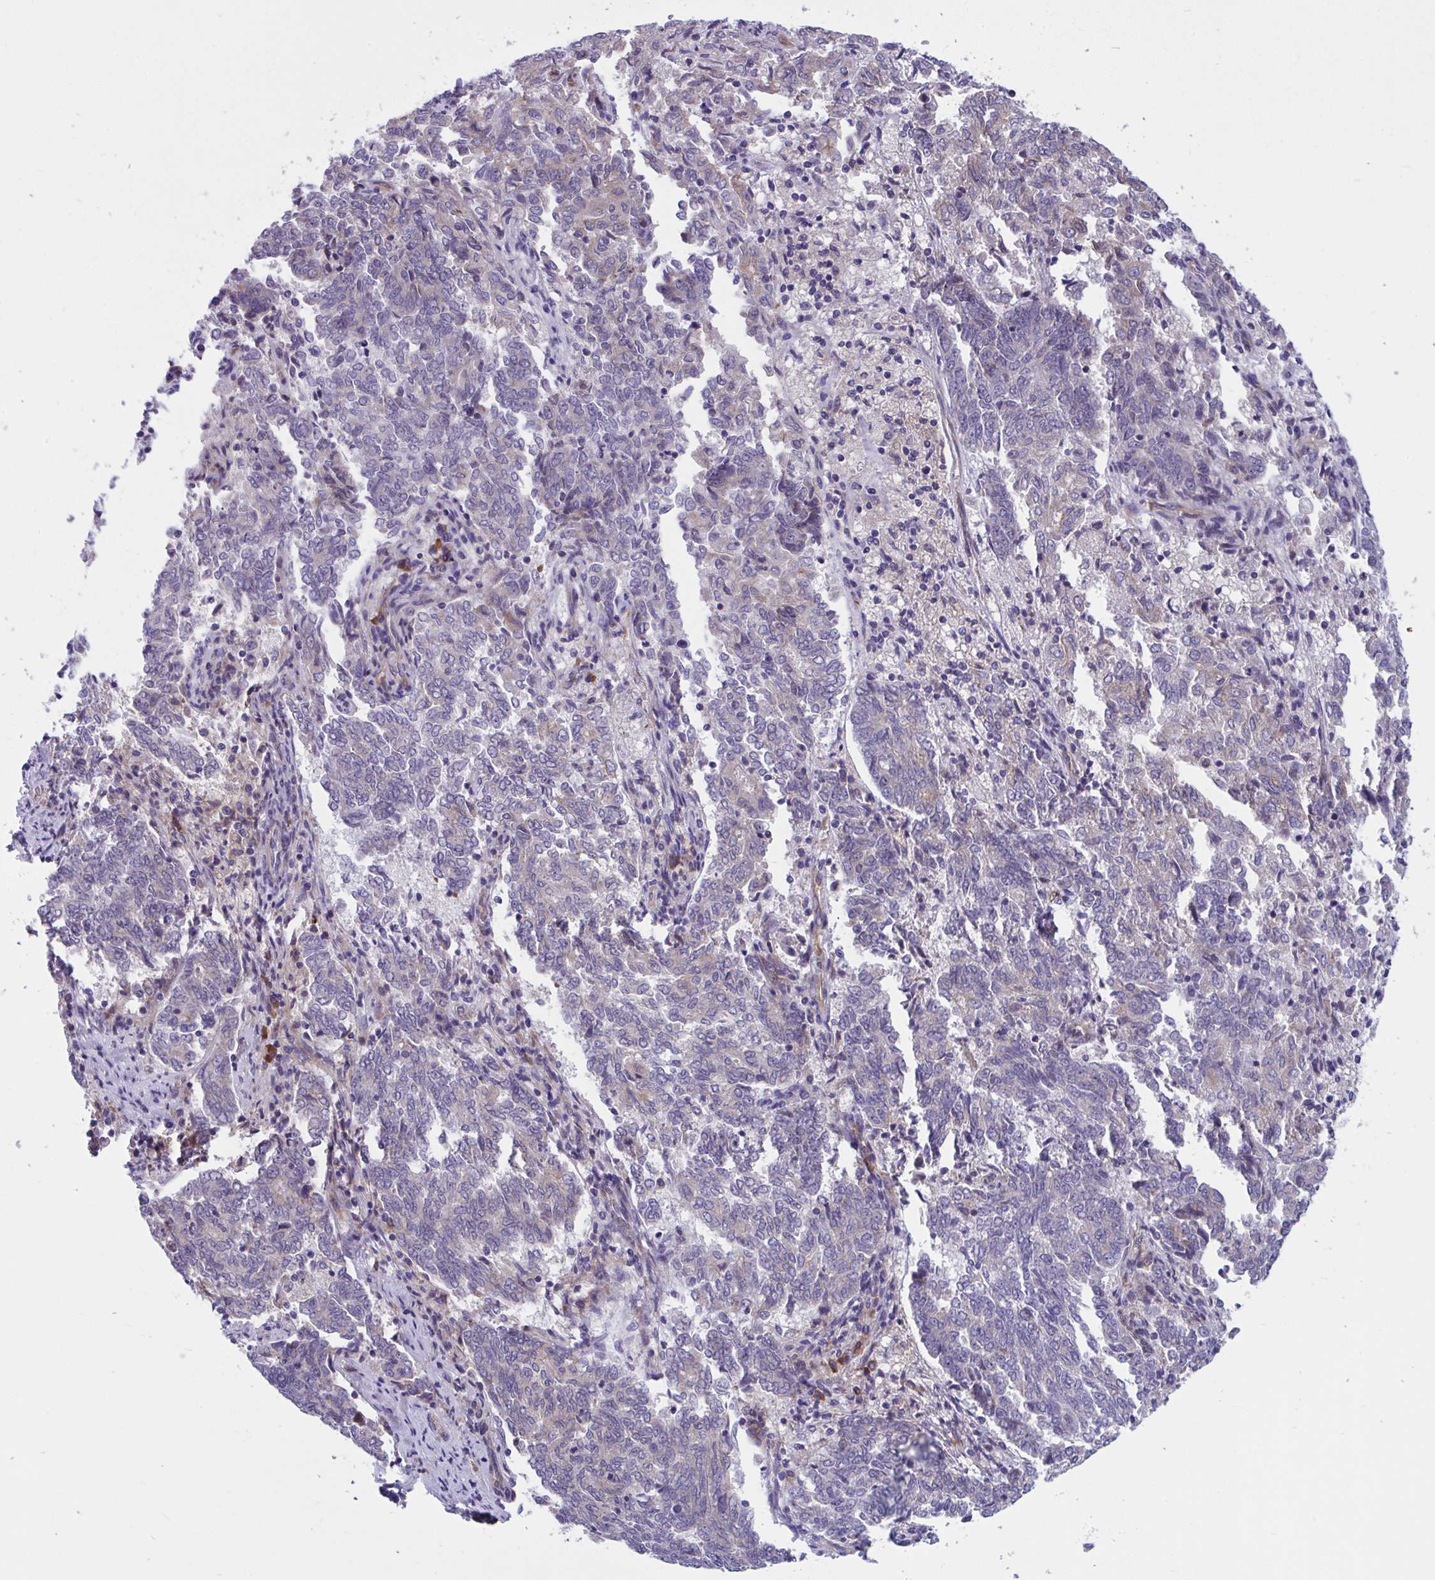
{"staining": {"intensity": "weak", "quantity": "<25%", "location": "cytoplasmic/membranous"}, "tissue": "endometrial cancer", "cell_type": "Tumor cells", "image_type": "cancer", "snomed": [{"axis": "morphology", "description": "Adenocarcinoma, NOS"}, {"axis": "topography", "description": "Endometrium"}], "caption": "Photomicrograph shows no protein staining in tumor cells of endometrial cancer (adenocarcinoma) tissue.", "gene": "WBP1", "patient": {"sex": "female", "age": 80}}